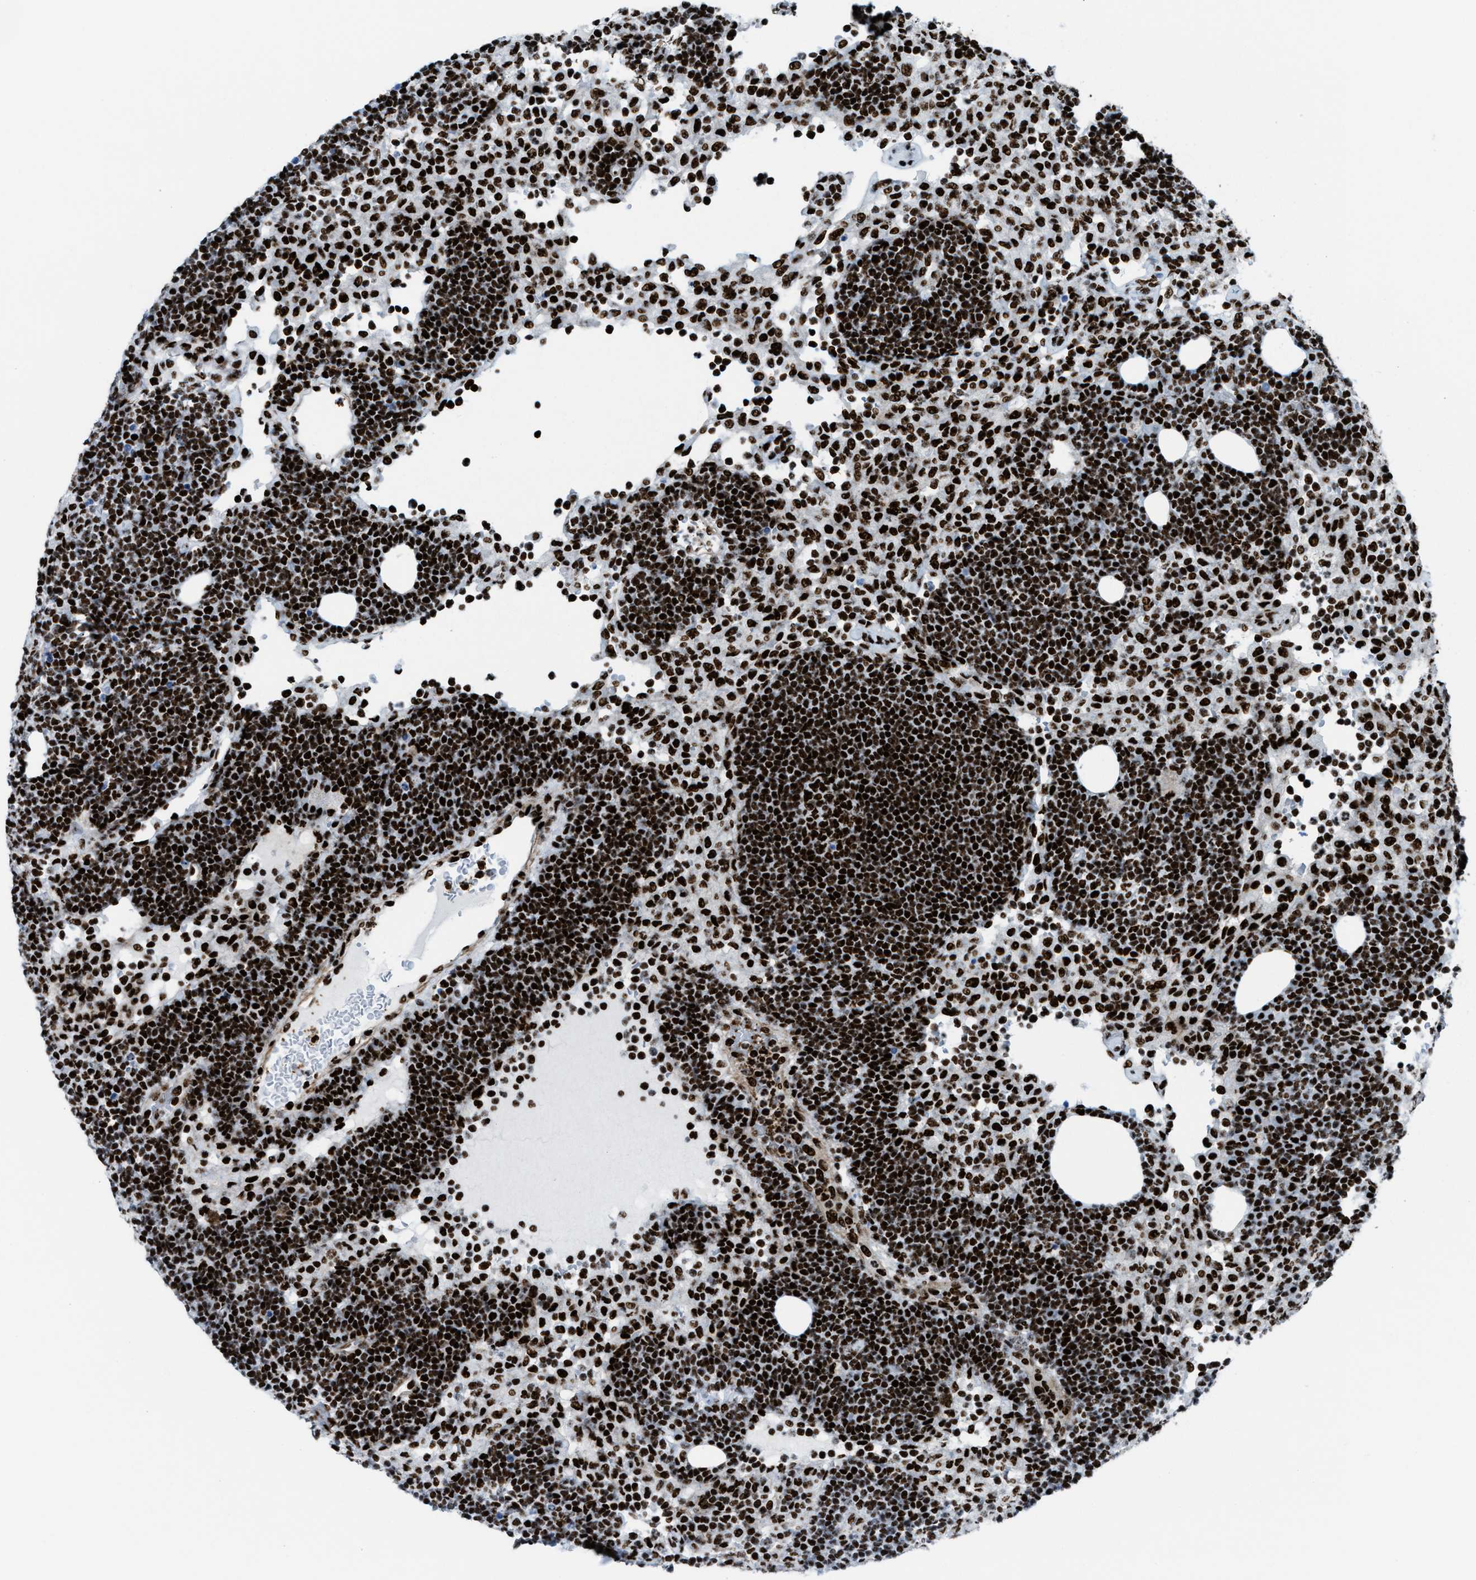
{"staining": {"intensity": "strong", "quantity": ">75%", "location": "nuclear"}, "tissue": "lymph node", "cell_type": "Germinal center cells", "image_type": "normal", "snomed": [{"axis": "morphology", "description": "Normal tissue, NOS"}, {"axis": "morphology", "description": "Carcinoid, malignant, NOS"}, {"axis": "topography", "description": "Lymph node"}], "caption": "DAB (3,3'-diaminobenzidine) immunohistochemical staining of normal human lymph node reveals strong nuclear protein staining in approximately >75% of germinal center cells. (DAB (3,3'-diaminobenzidine) IHC, brown staining for protein, blue staining for nuclei).", "gene": "NONO", "patient": {"sex": "male", "age": 47}}